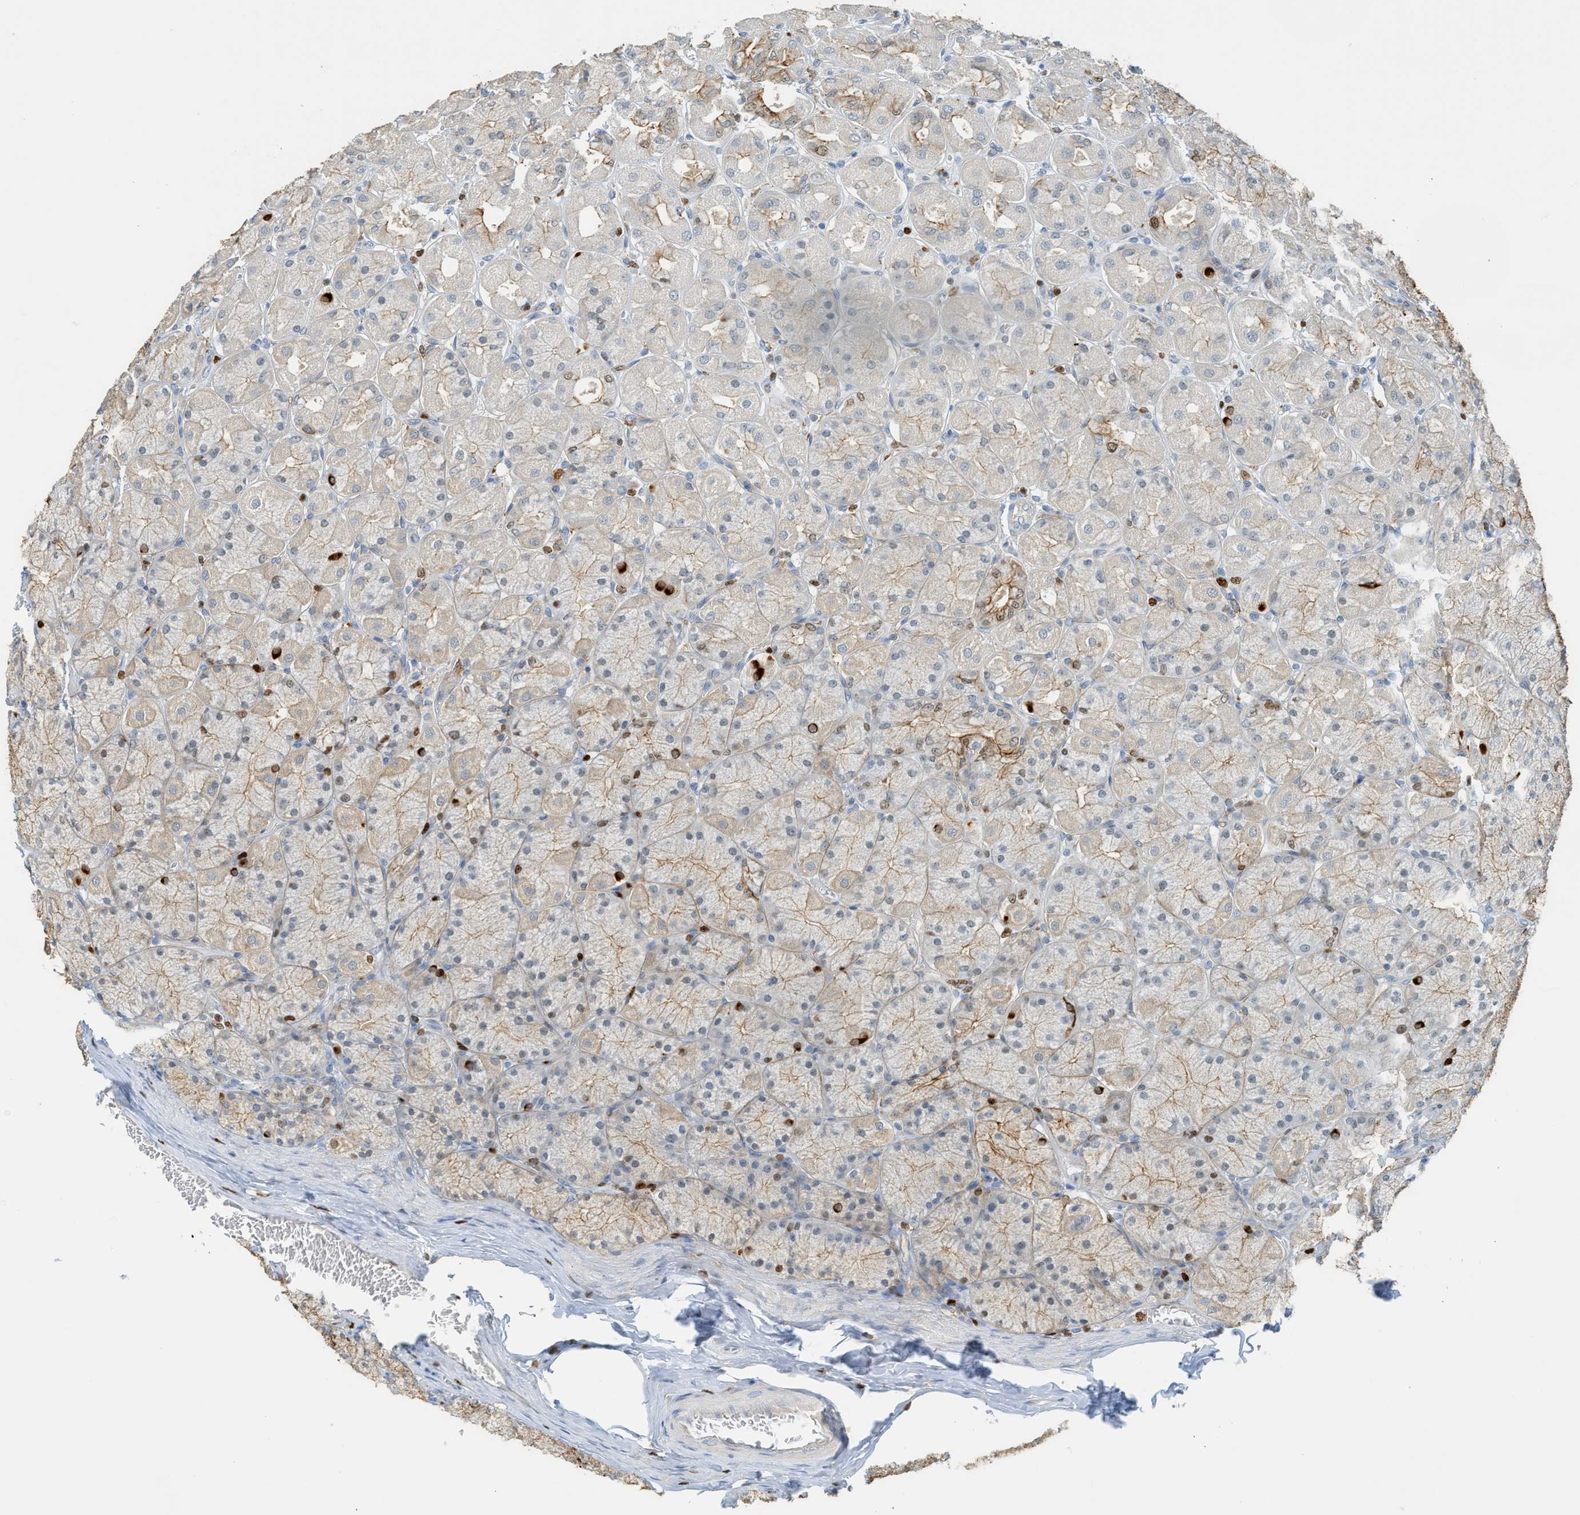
{"staining": {"intensity": "strong", "quantity": "<25%", "location": "cytoplasmic/membranous,nuclear"}, "tissue": "stomach", "cell_type": "Glandular cells", "image_type": "normal", "snomed": [{"axis": "morphology", "description": "Normal tissue, NOS"}, {"axis": "topography", "description": "Stomach, upper"}], "caption": "The image reveals immunohistochemical staining of benign stomach. There is strong cytoplasmic/membranous,nuclear positivity is seen in approximately <25% of glandular cells.", "gene": "SH3D19", "patient": {"sex": "female", "age": 56}}